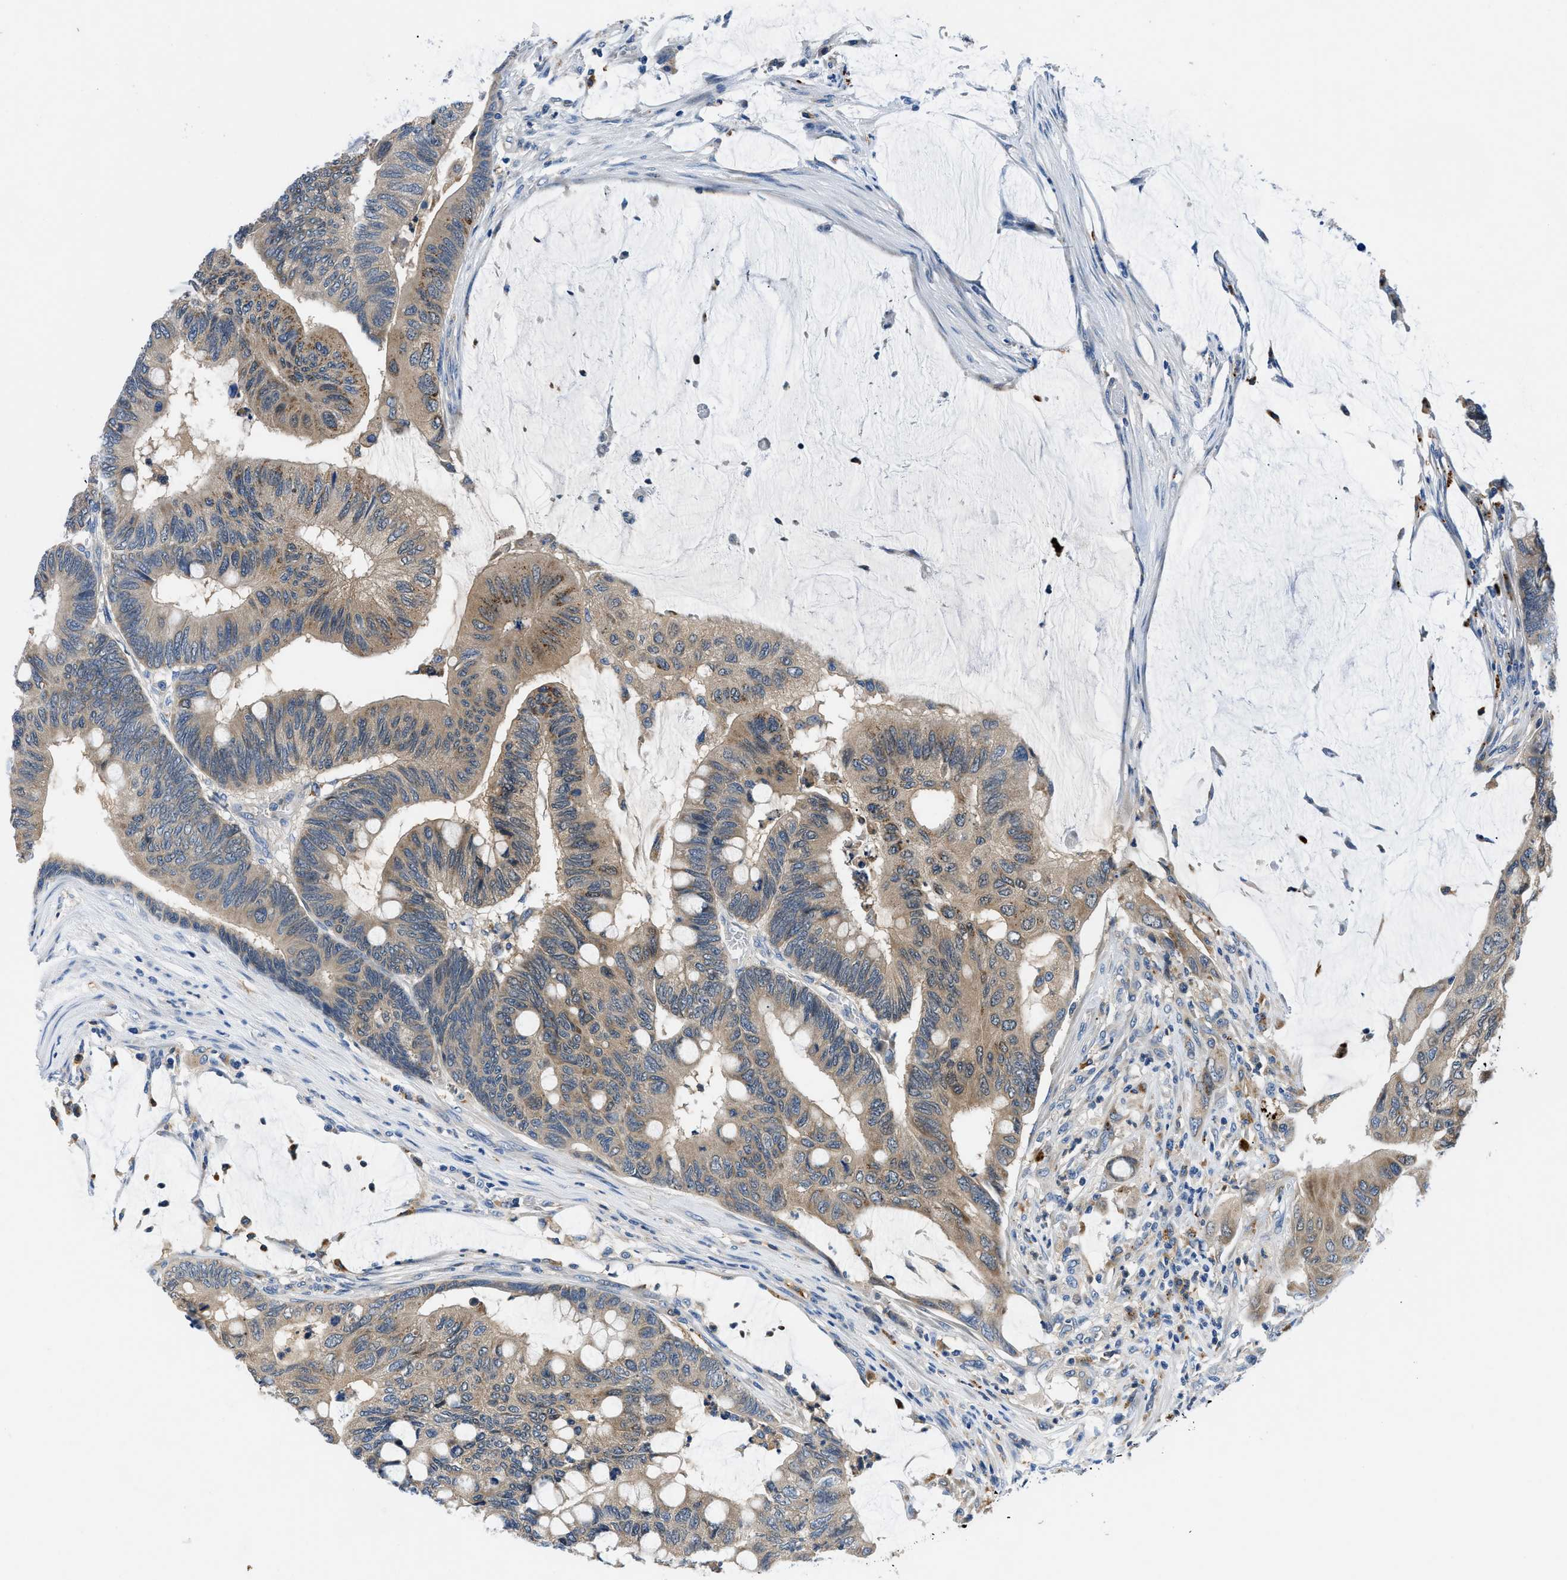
{"staining": {"intensity": "moderate", "quantity": "25%-75%", "location": "cytoplasmic/membranous"}, "tissue": "colorectal cancer", "cell_type": "Tumor cells", "image_type": "cancer", "snomed": [{"axis": "morphology", "description": "Normal tissue, NOS"}, {"axis": "morphology", "description": "Adenocarcinoma, NOS"}, {"axis": "topography", "description": "Rectum"}], "caption": "This is a photomicrograph of immunohistochemistry staining of colorectal adenocarcinoma, which shows moderate positivity in the cytoplasmic/membranous of tumor cells.", "gene": "ADGRE3", "patient": {"sex": "male", "age": 92}}